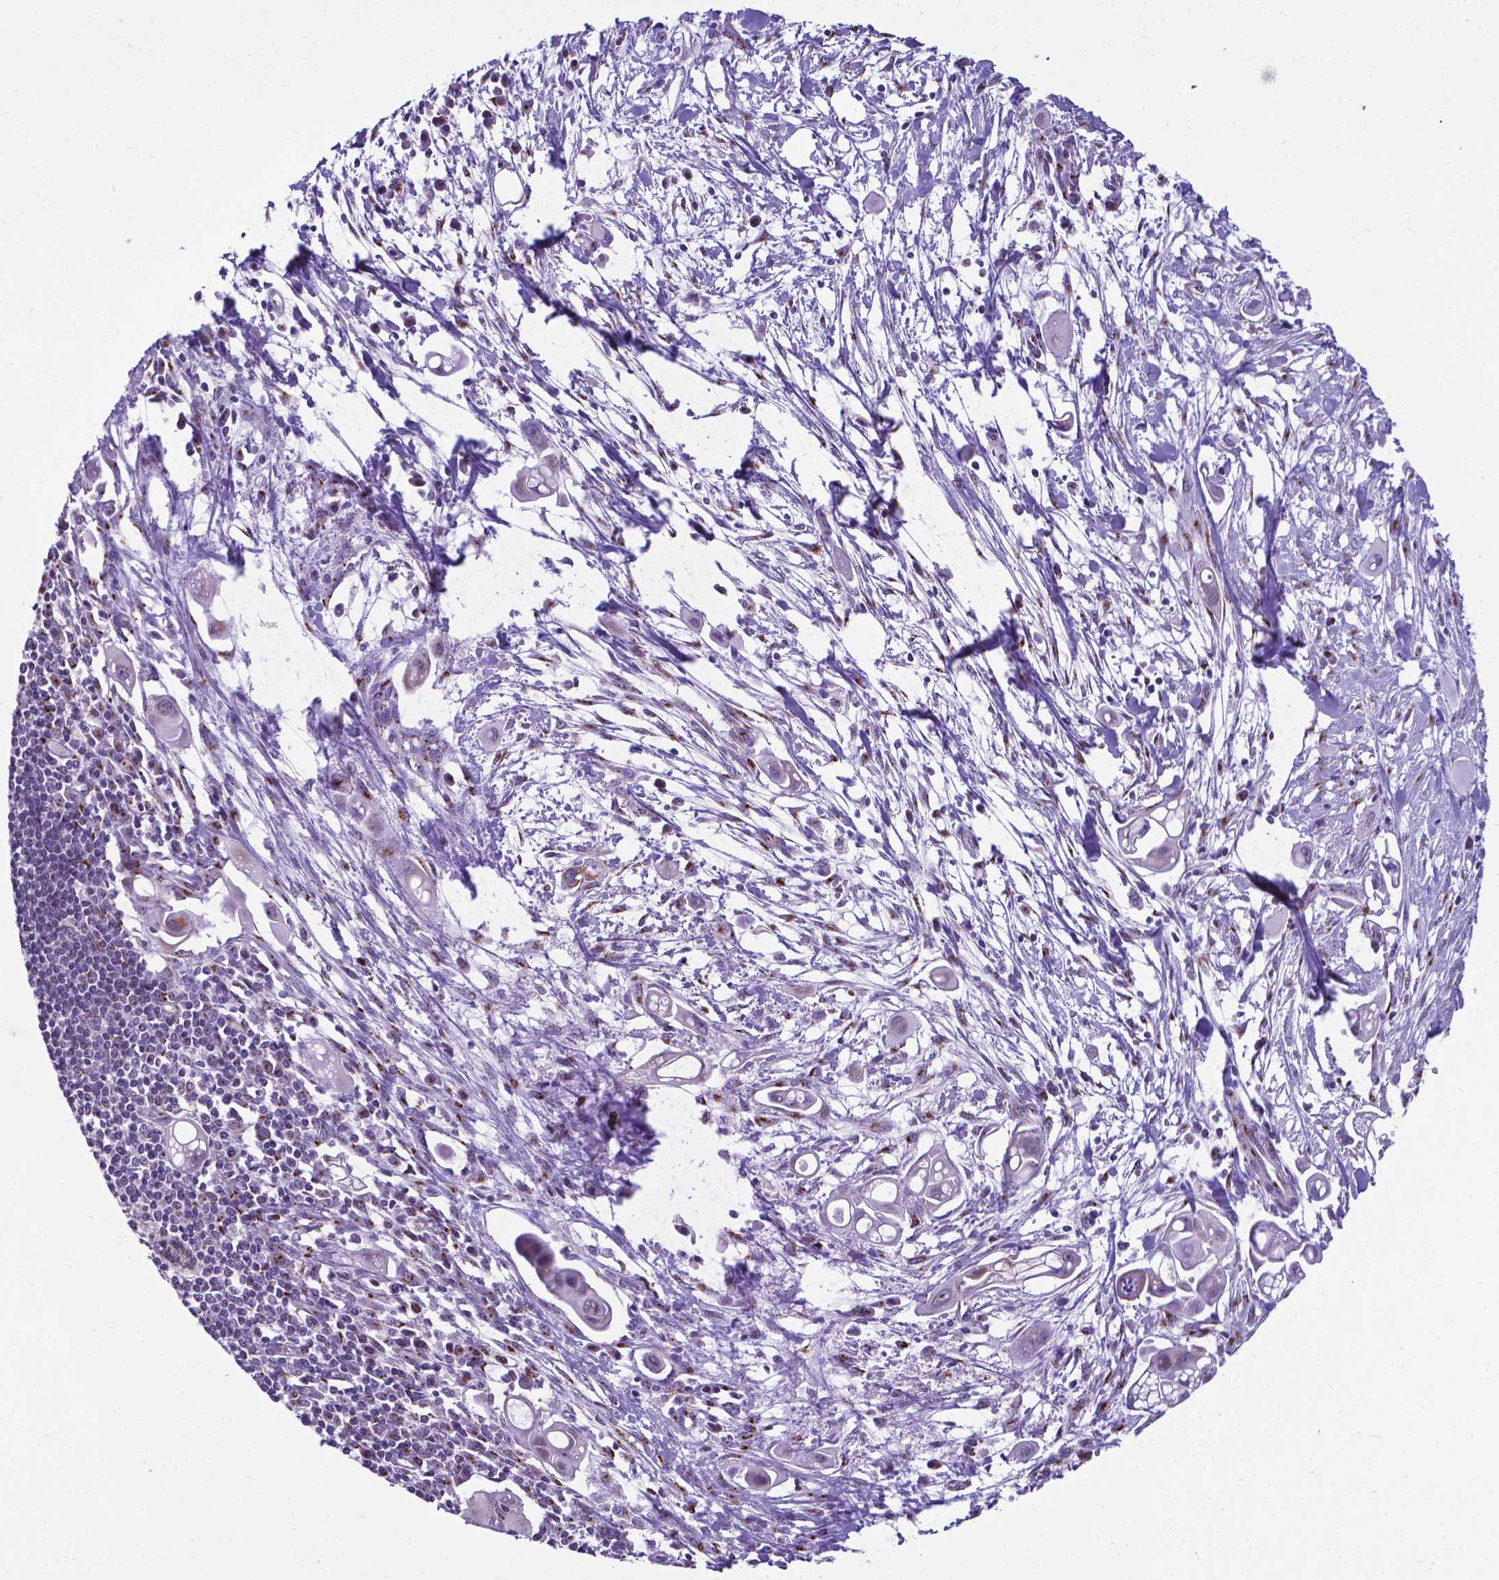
{"staining": {"intensity": "negative", "quantity": "none", "location": "none"}, "tissue": "pancreatic cancer", "cell_type": "Tumor cells", "image_type": "cancer", "snomed": [{"axis": "morphology", "description": "Adenocarcinoma, NOS"}, {"axis": "topography", "description": "Pancreas"}], "caption": "Immunohistochemical staining of pancreatic cancer (adenocarcinoma) demonstrates no significant staining in tumor cells. (Brightfield microscopy of DAB immunohistochemistry at high magnification).", "gene": "MRPL10", "patient": {"sex": "male", "age": 50}}